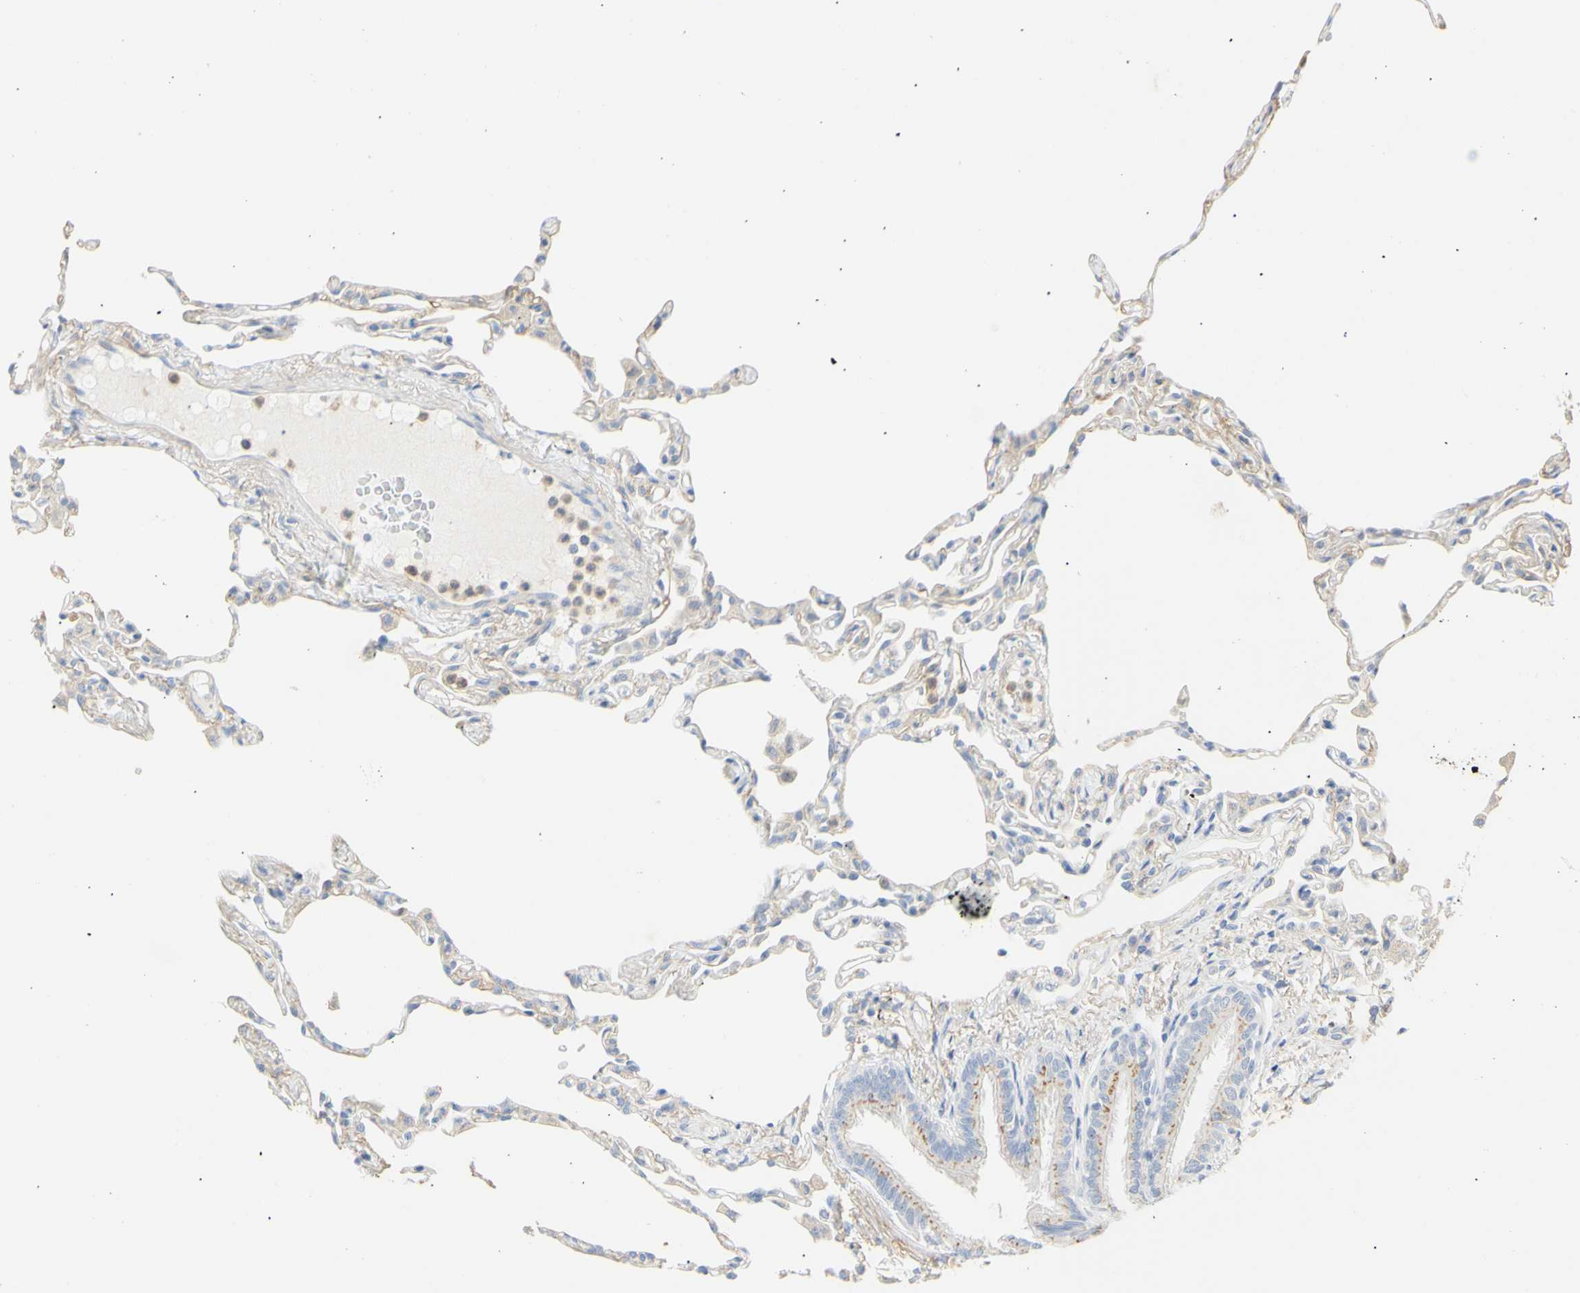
{"staining": {"intensity": "weak", "quantity": ">75%", "location": "cytoplasmic/membranous"}, "tissue": "lung", "cell_type": "Alveolar cells", "image_type": "normal", "snomed": [{"axis": "morphology", "description": "Normal tissue, NOS"}, {"axis": "topography", "description": "Lung"}], "caption": "Immunohistochemical staining of normal lung exhibits >75% levels of weak cytoplasmic/membranous protein staining in approximately >75% of alveolar cells. Using DAB (3,3'-diaminobenzidine) (brown) and hematoxylin (blue) stains, captured at high magnification using brightfield microscopy.", "gene": "B4GALNT3", "patient": {"sex": "female", "age": 49}}